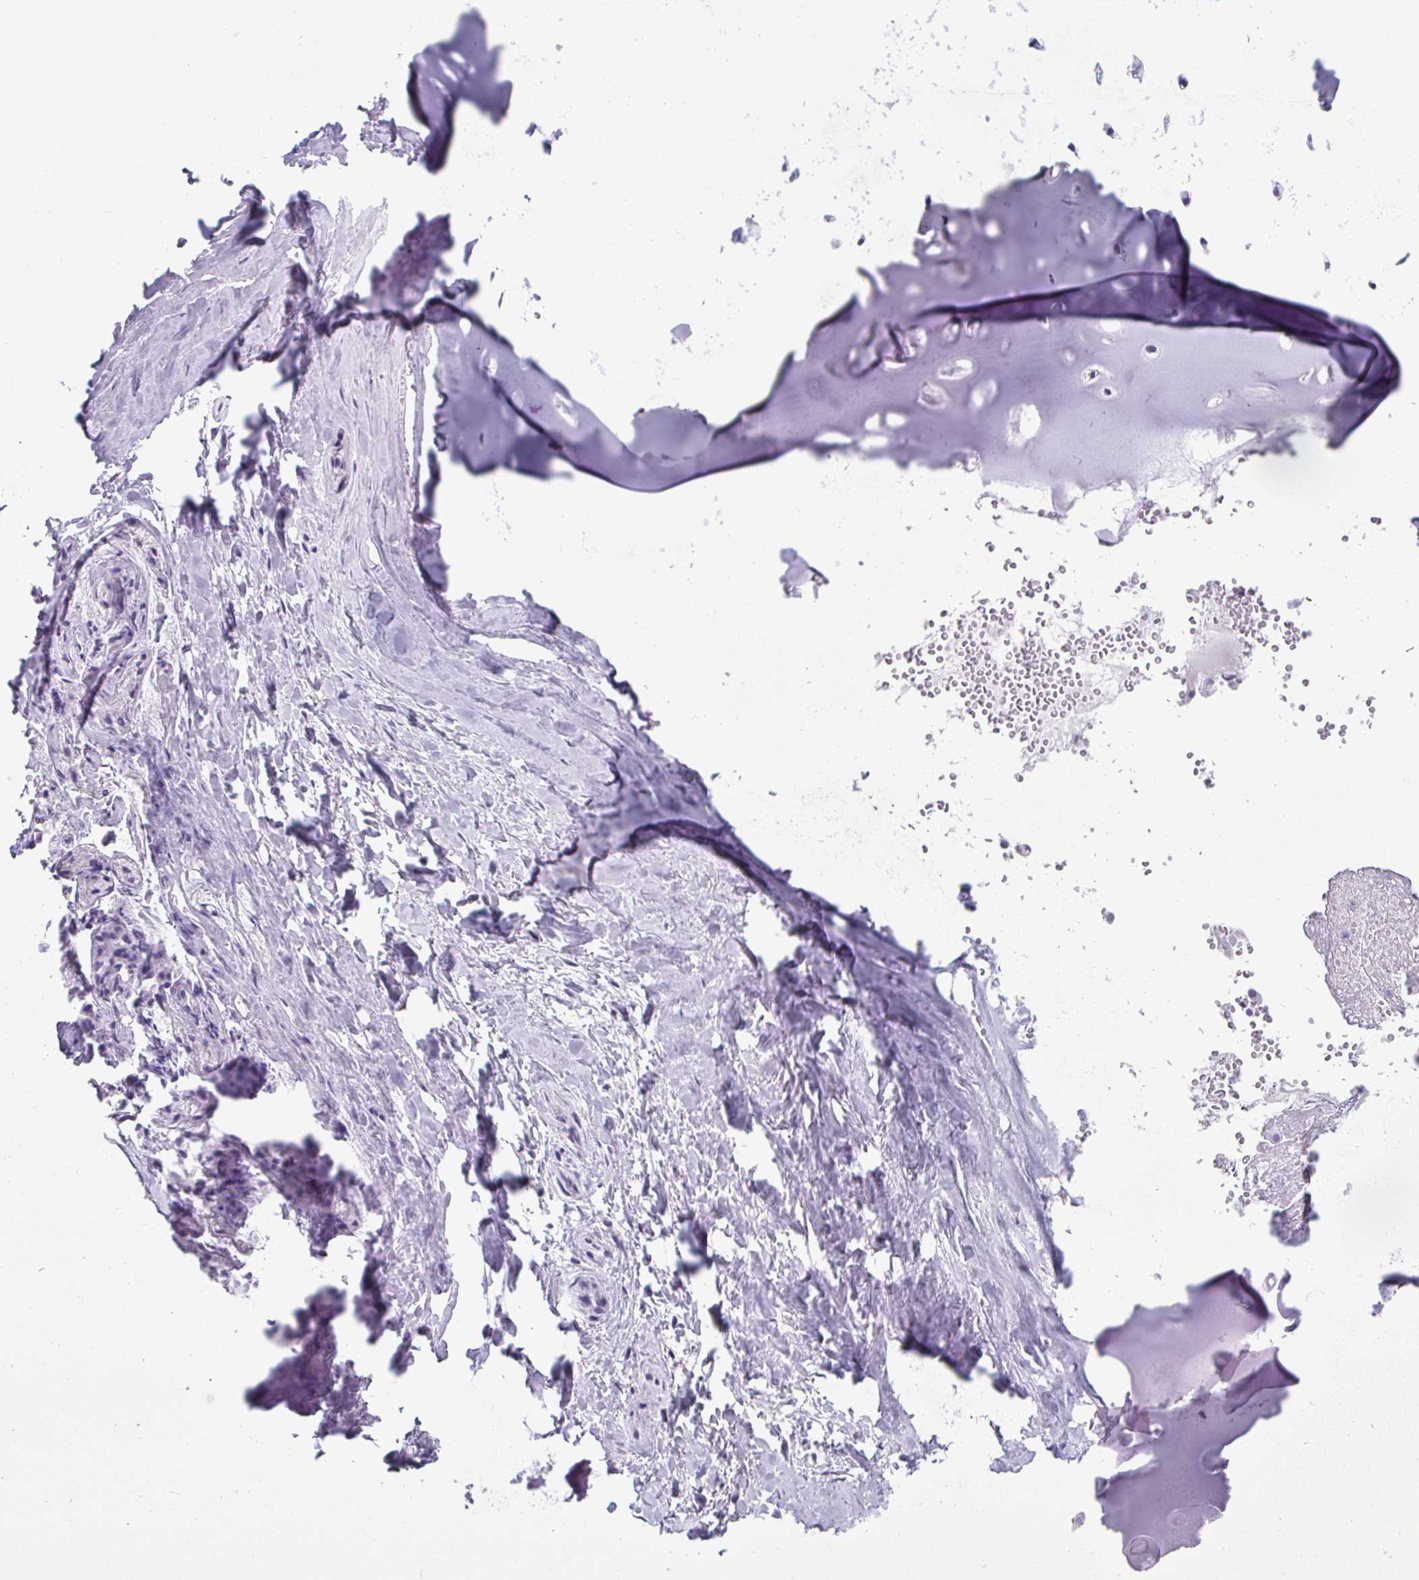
{"staining": {"intensity": "negative", "quantity": "none", "location": "none"}, "tissue": "adipose tissue", "cell_type": "Adipocytes", "image_type": "normal", "snomed": [{"axis": "morphology", "description": "Normal tissue, NOS"}, {"axis": "topography", "description": "Cartilage tissue"}, {"axis": "topography", "description": "Nasopharynx"}, {"axis": "topography", "description": "Thyroid gland"}], "caption": "Immunohistochemical staining of benign human adipose tissue reveals no significant positivity in adipocytes.", "gene": "CREG2", "patient": {"sex": "male", "age": 63}}